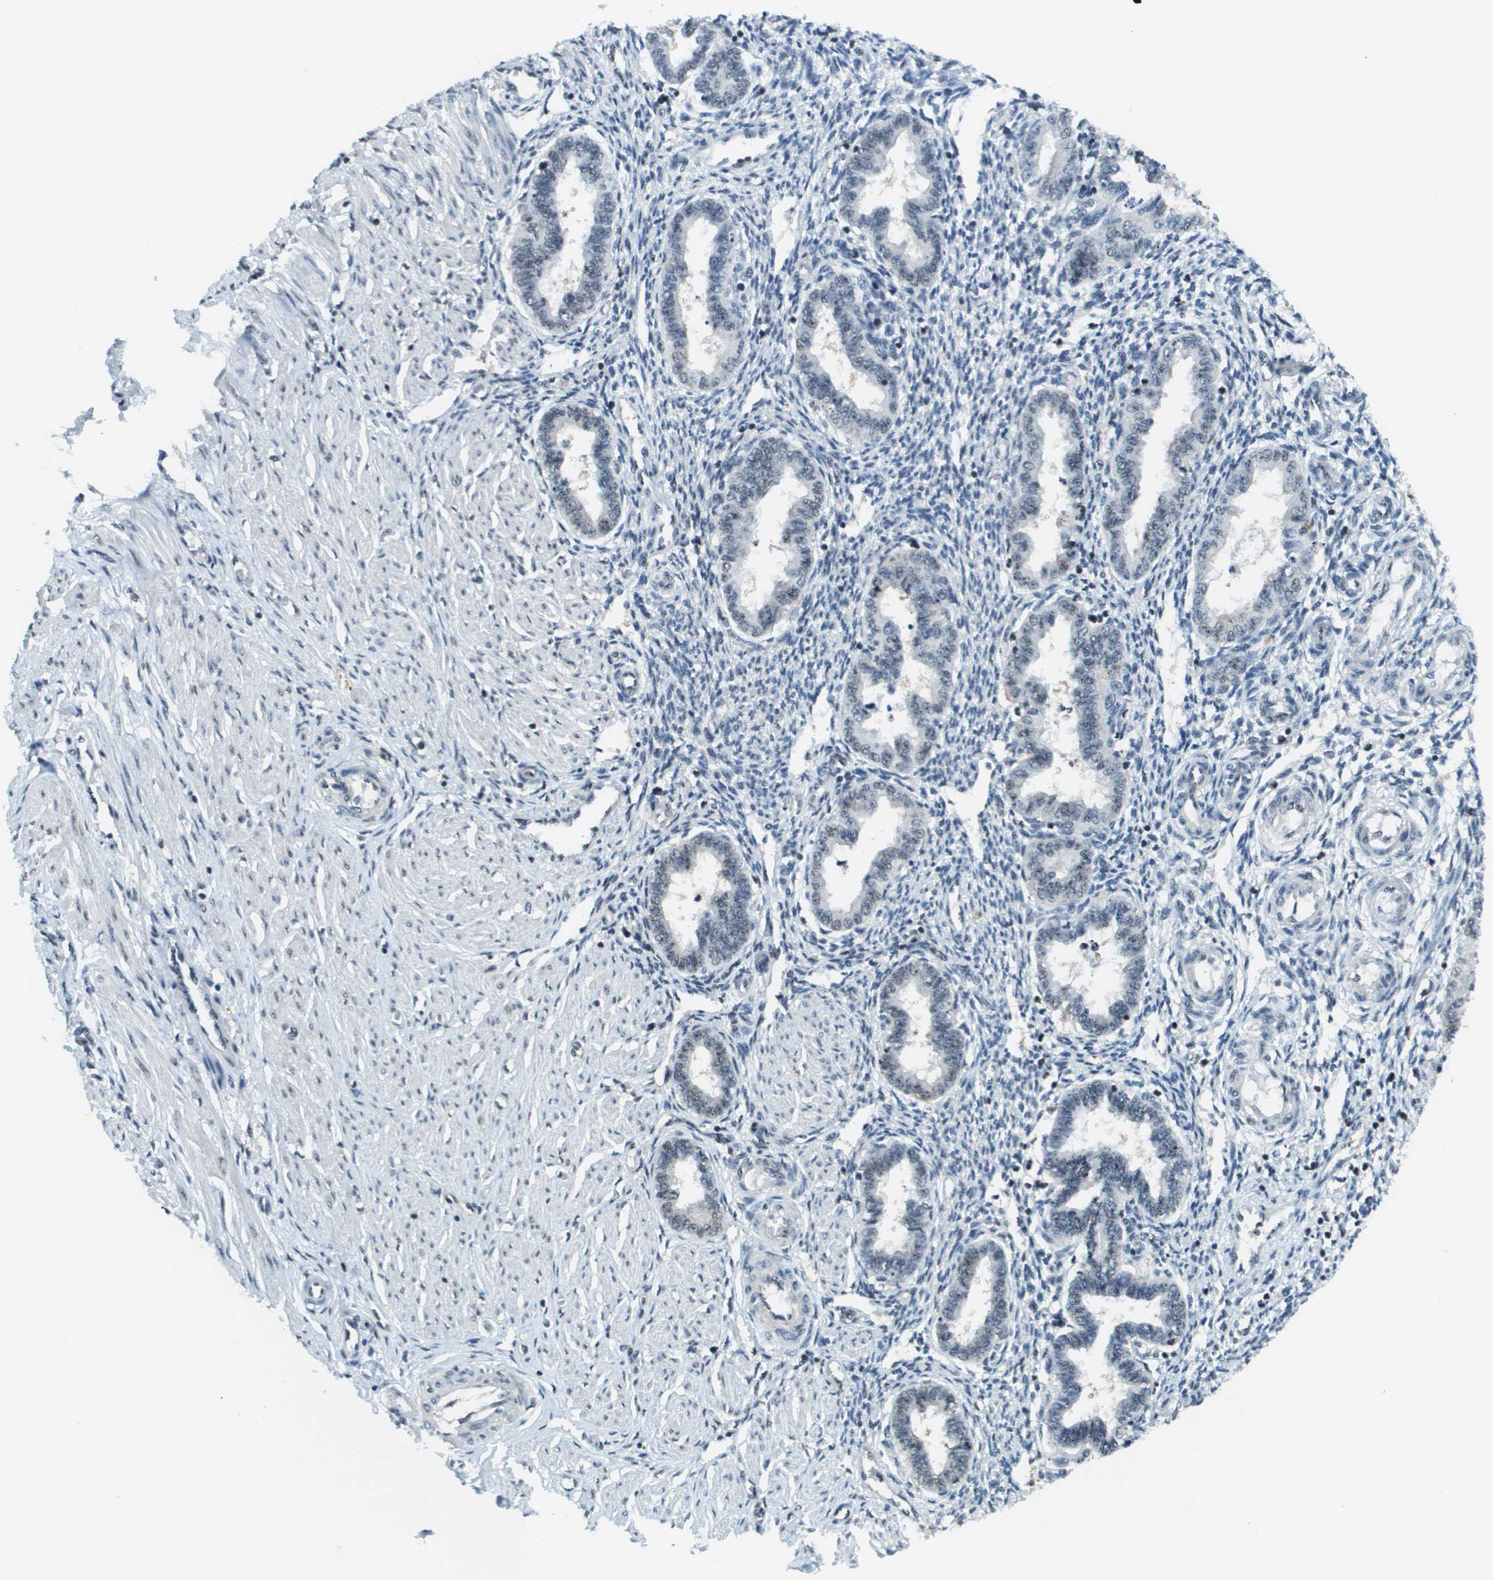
{"staining": {"intensity": "negative", "quantity": "none", "location": "none"}, "tissue": "endometrium", "cell_type": "Cells in endometrial stroma", "image_type": "normal", "snomed": [{"axis": "morphology", "description": "Normal tissue, NOS"}, {"axis": "topography", "description": "Endometrium"}], "caption": "This micrograph is of normal endometrium stained with immunohistochemistry (IHC) to label a protein in brown with the nuclei are counter-stained blue. There is no staining in cells in endometrial stroma. (DAB IHC visualized using brightfield microscopy, high magnification).", "gene": "SP100", "patient": {"sex": "female", "age": 33}}